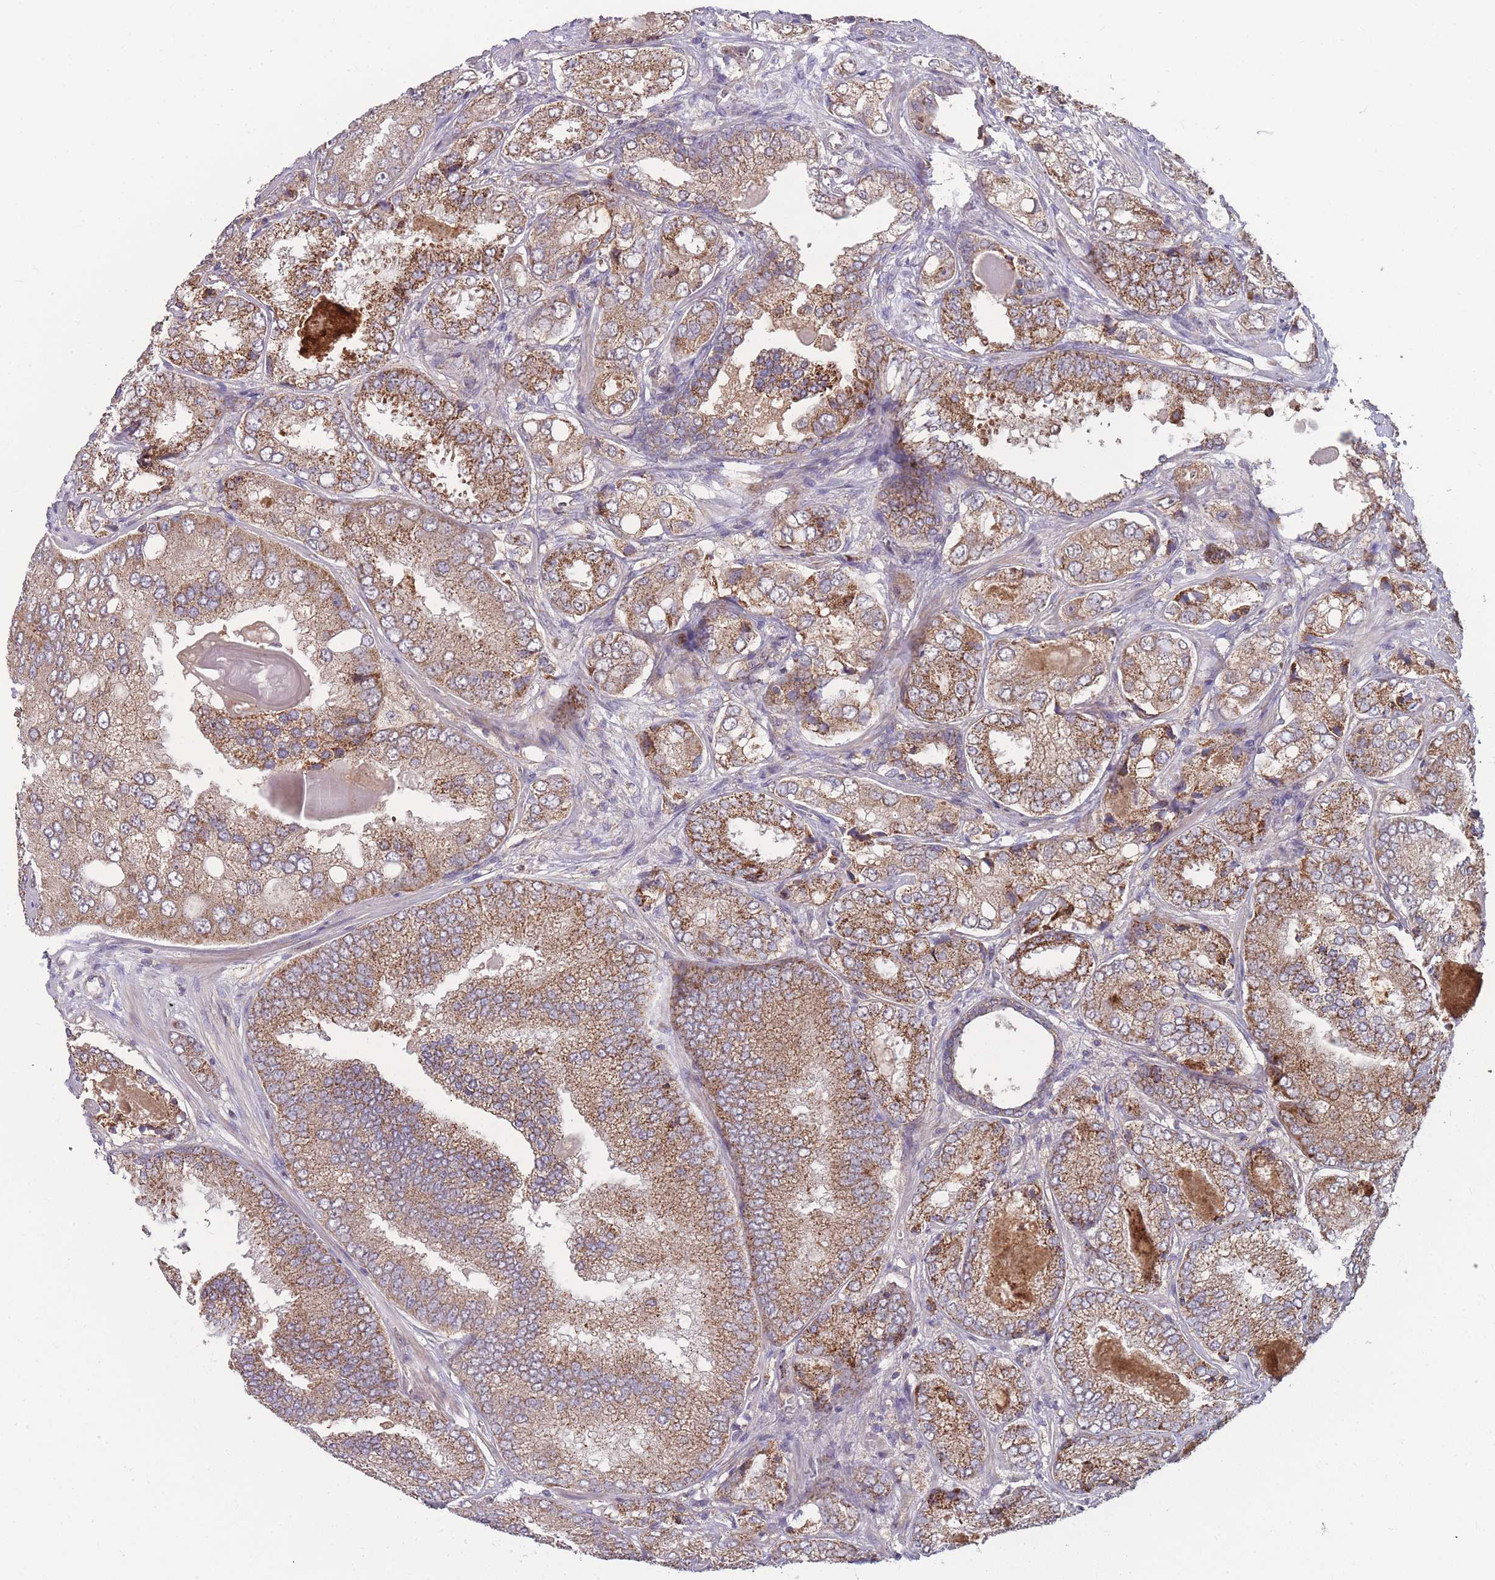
{"staining": {"intensity": "moderate", "quantity": ">75%", "location": "cytoplasmic/membranous"}, "tissue": "prostate cancer", "cell_type": "Tumor cells", "image_type": "cancer", "snomed": [{"axis": "morphology", "description": "Adenocarcinoma, High grade"}, {"axis": "topography", "description": "Prostate"}], "caption": "An image showing moderate cytoplasmic/membranous positivity in approximately >75% of tumor cells in adenocarcinoma (high-grade) (prostate), as visualized by brown immunohistochemical staining.", "gene": "SLC35B4", "patient": {"sex": "male", "age": 63}}